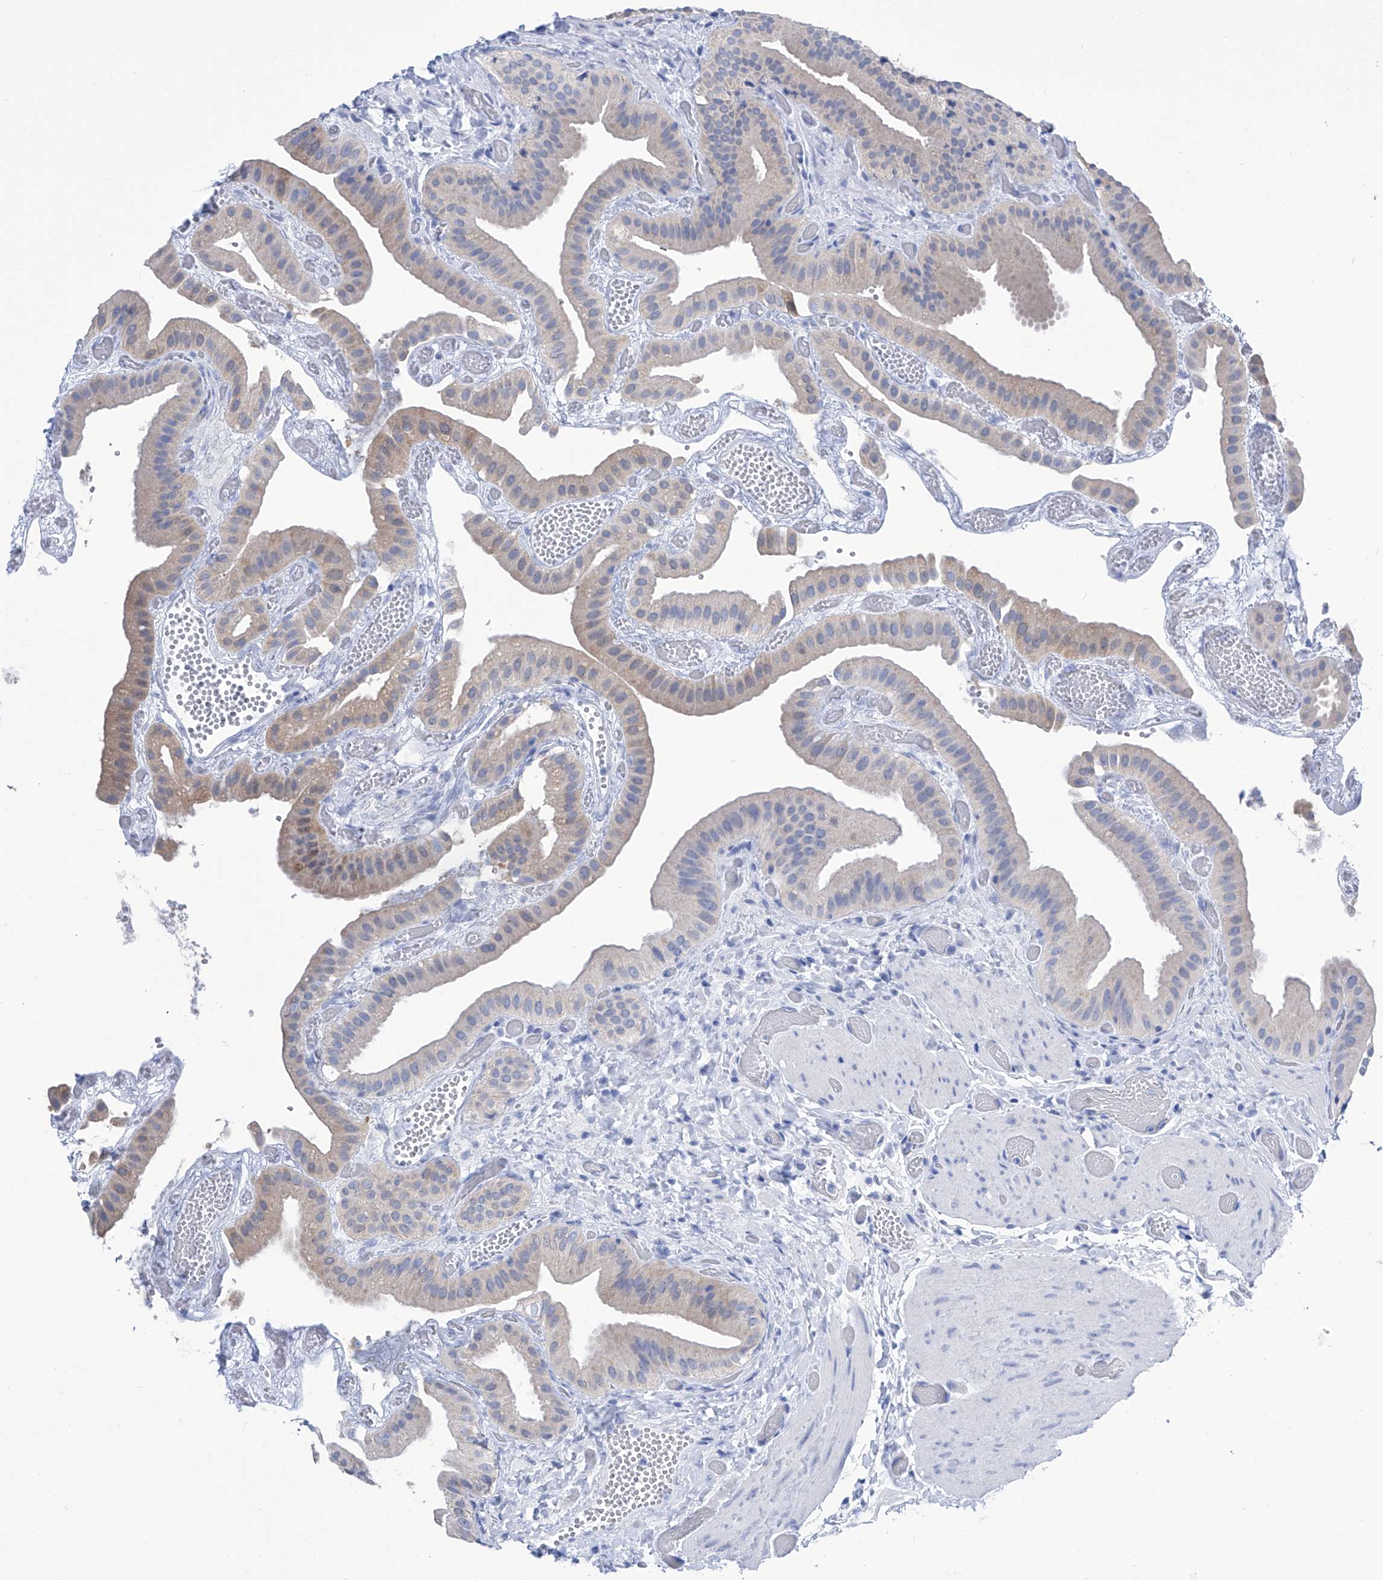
{"staining": {"intensity": "weak", "quantity": "<25%", "location": "cytoplasmic/membranous"}, "tissue": "gallbladder", "cell_type": "Glandular cells", "image_type": "normal", "snomed": [{"axis": "morphology", "description": "Normal tissue, NOS"}, {"axis": "topography", "description": "Gallbladder"}], "caption": "This is an IHC photomicrograph of normal human gallbladder. There is no expression in glandular cells.", "gene": "IMPA2", "patient": {"sex": "female", "age": 64}}